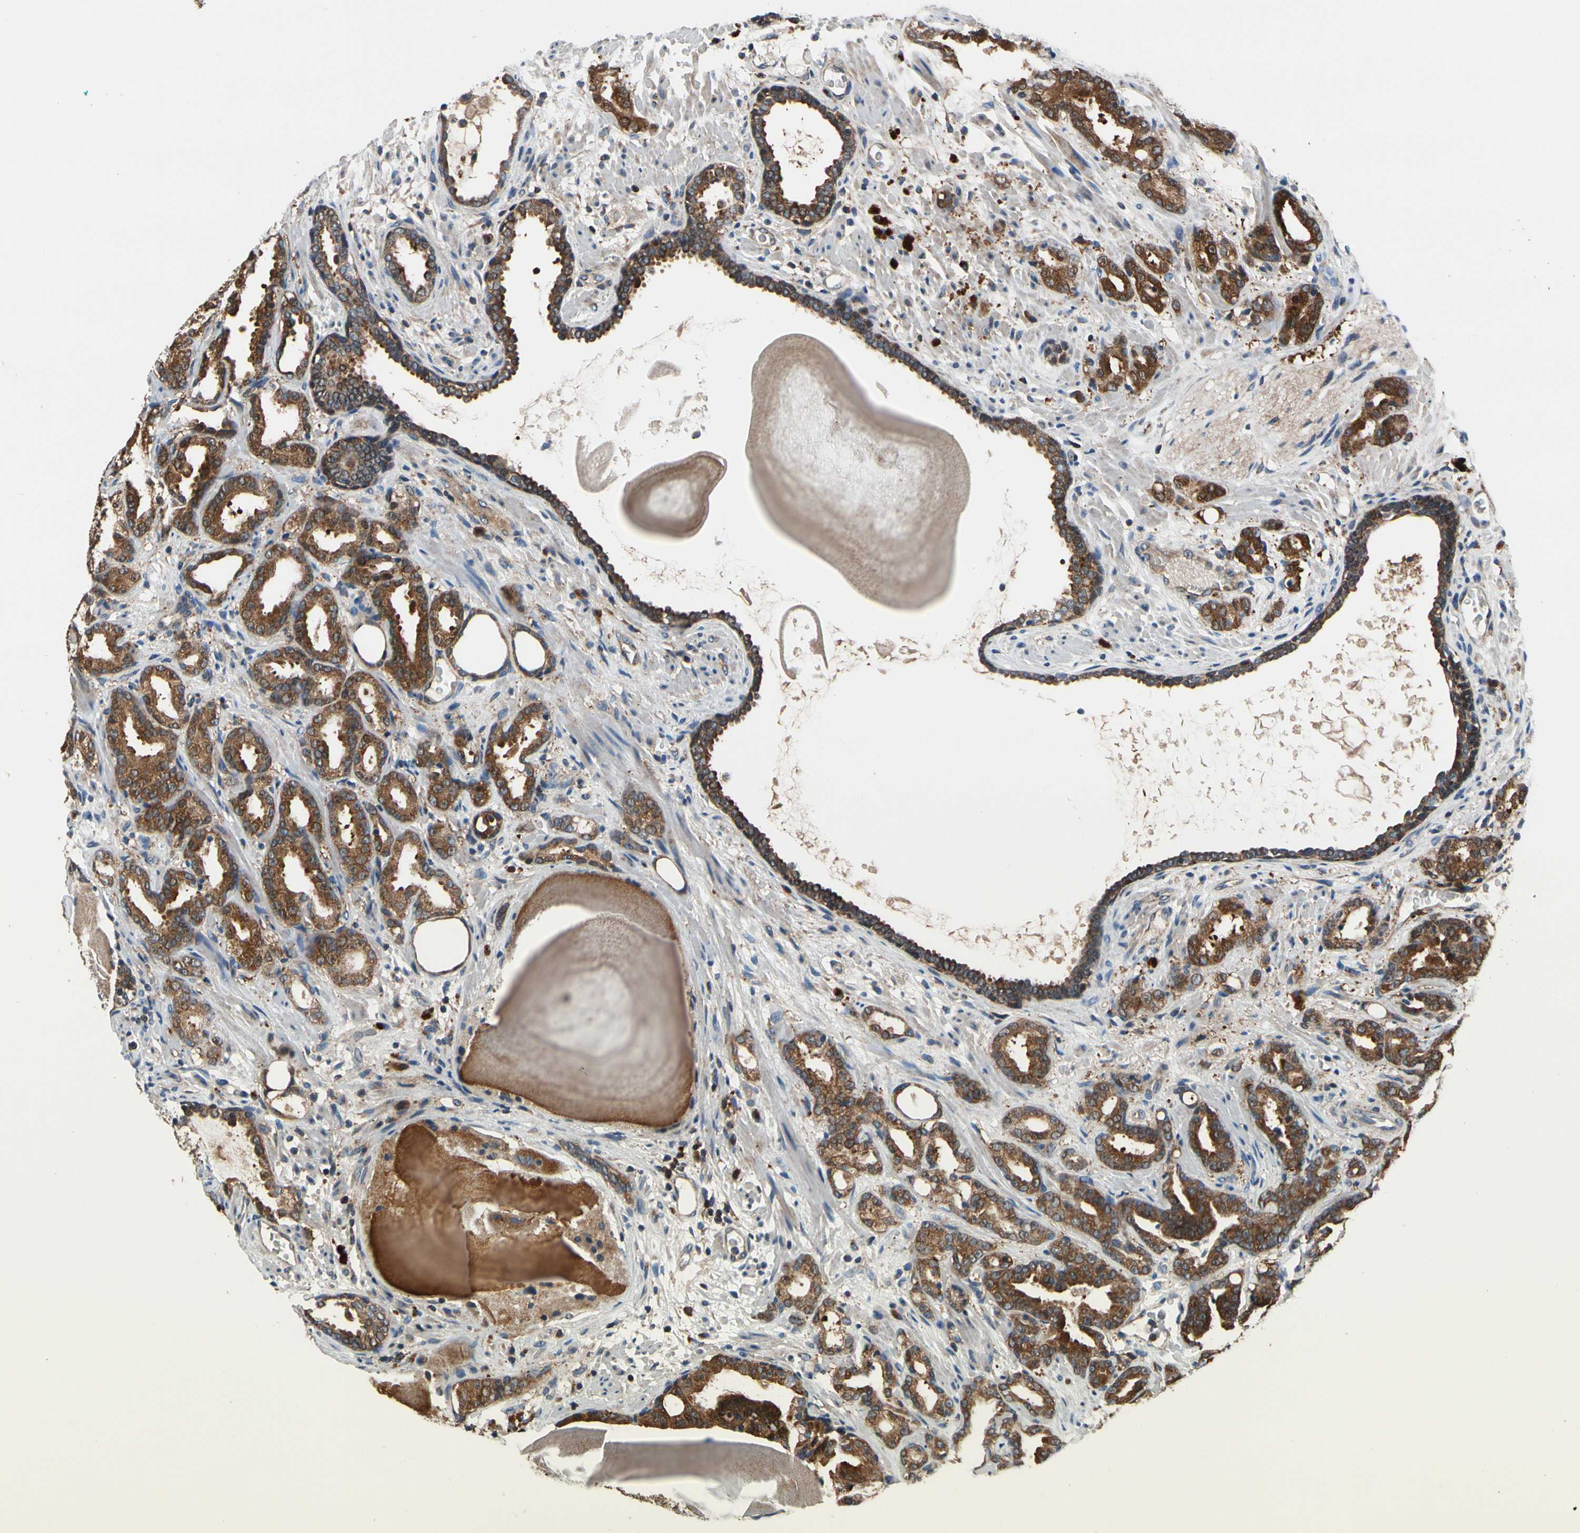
{"staining": {"intensity": "strong", "quantity": ">75%", "location": "cytoplasmic/membranous"}, "tissue": "prostate cancer", "cell_type": "Tumor cells", "image_type": "cancer", "snomed": [{"axis": "morphology", "description": "Adenocarcinoma, Low grade"}, {"axis": "topography", "description": "Prostate"}], "caption": "Brown immunohistochemical staining in prostate cancer (adenocarcinoma (low-grade)) exhibits strong cytoplasmic/membranous staining in about >75% of tumor cells.", "gene": "PRDX2", "patient": {"sex": "male", "age": 63}}